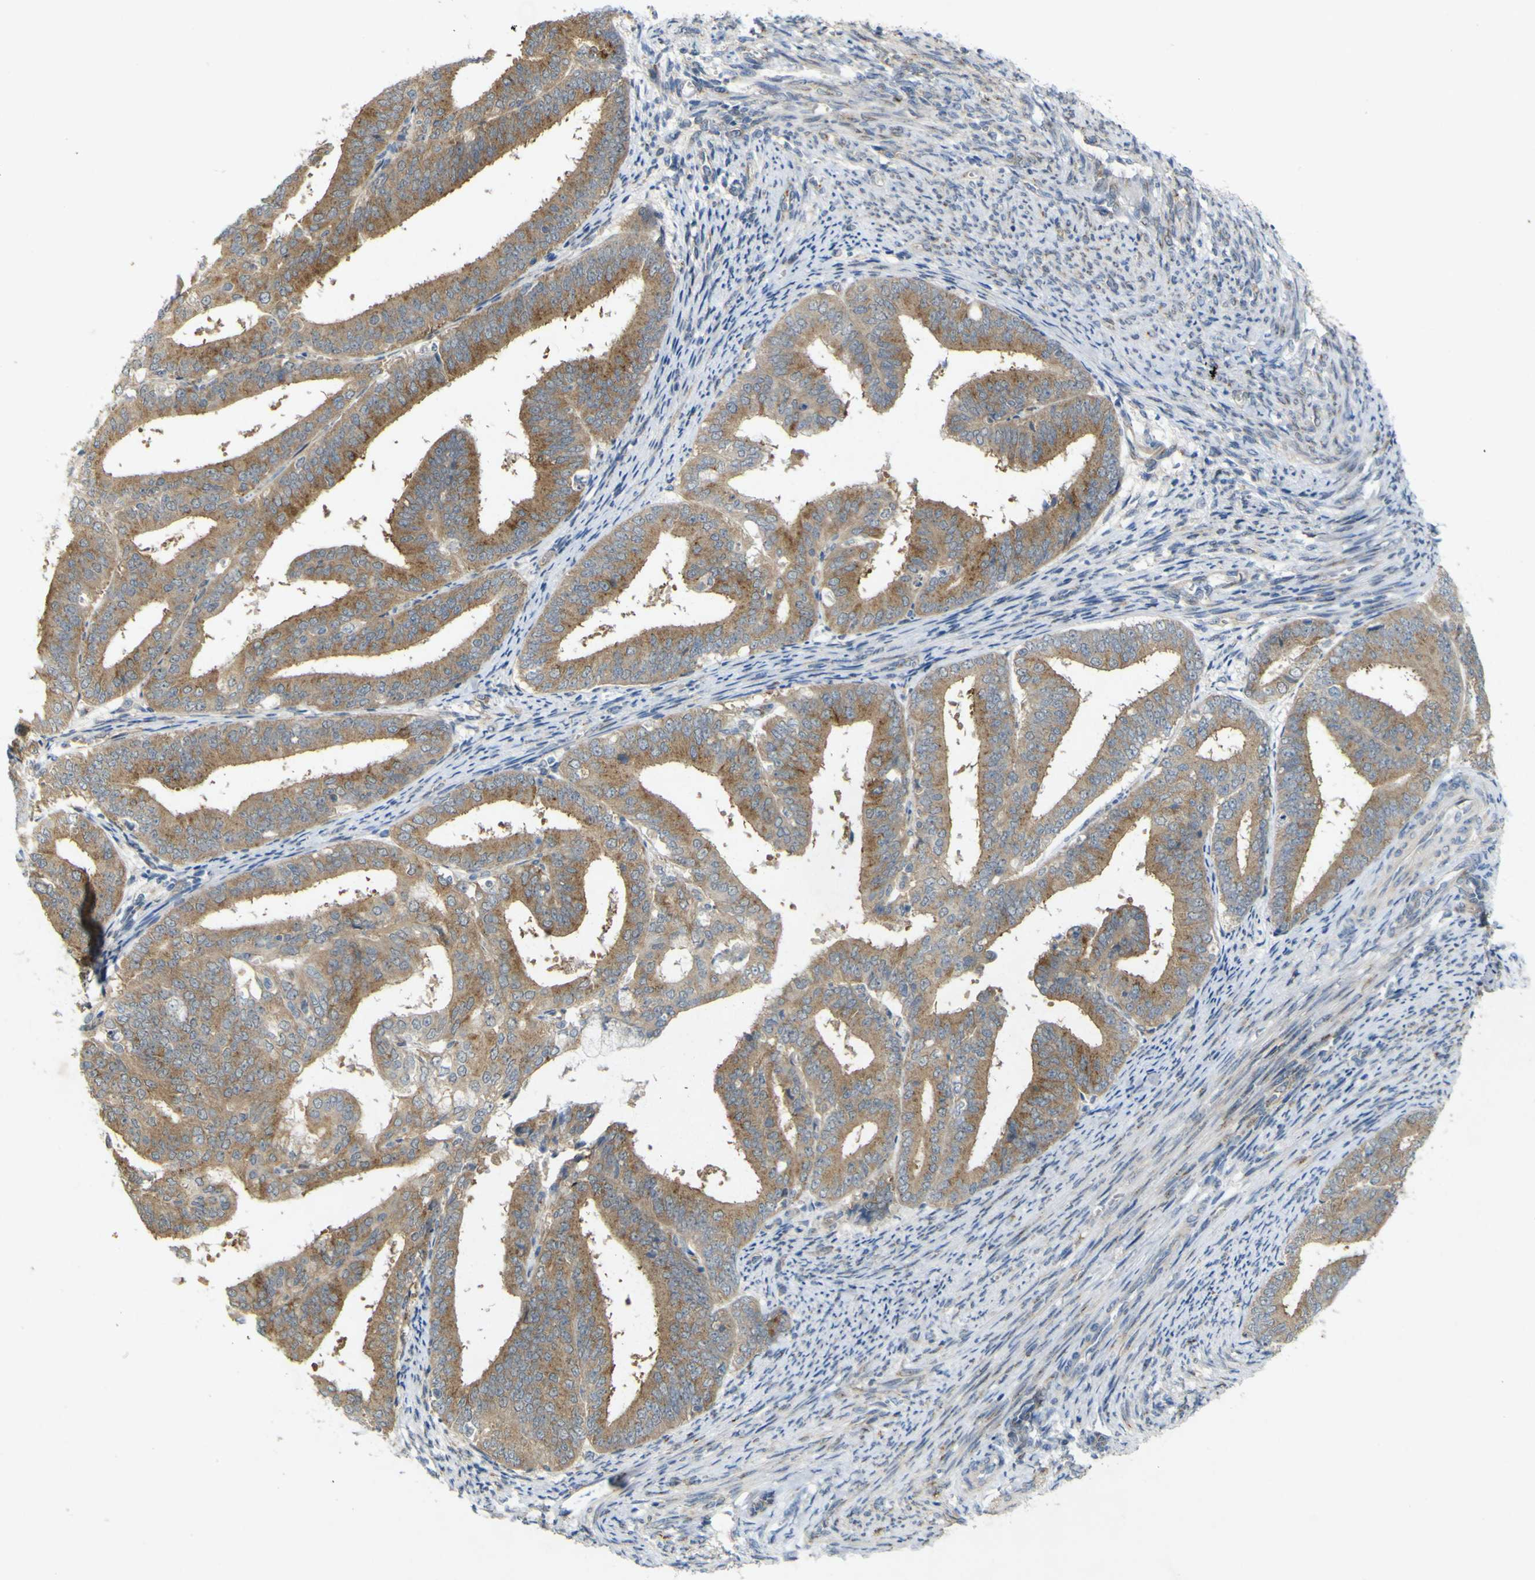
{"staining": {"intensity": "weak", "quantity": ">75%", "location": "cytoplasmic/membranous"}, "tissue": "endometrial cancer", "cell_type": "Tumor cells", "image_type": "cancer", "snomed": [{"axis": "morphology", "description": "Adenocarcinoma, NOS"}, {"axis": "topography", "description": "Endometrium"}], "caption": "There is low levels of weak cytoplasmic/membranous staining in tumor cells of endometrial cancer (adenocarcinoma), as demonstrated by immunohistochemical staining (brown color).", "gene": "IGF2R", "patient": {"sex": "female", "age": 63}}